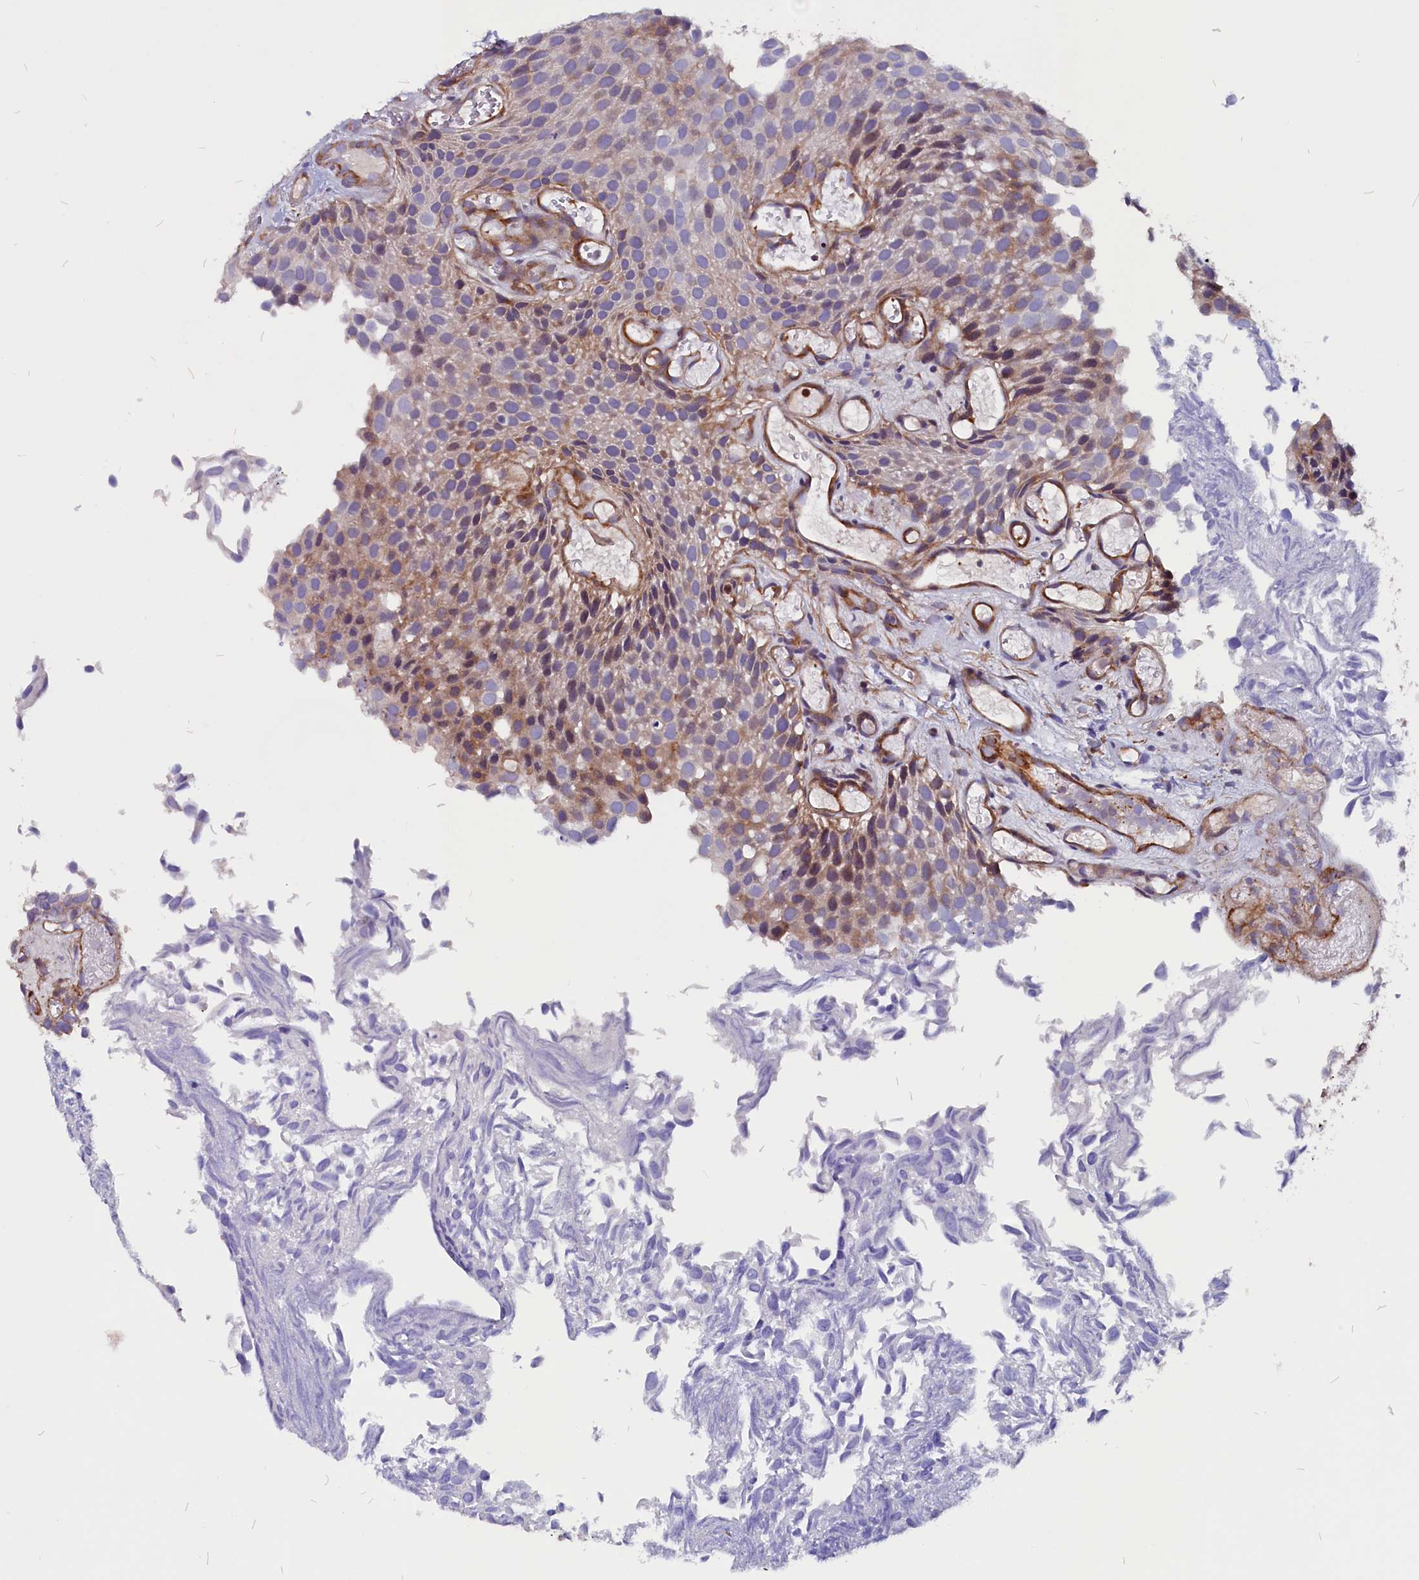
{"staining": {"intensity": "moderate", "quantity": "25%-75%", "location": "cytoplasmic/membranous"}, "tissue": "urothelial cancer", "cell_type": "Tumor cells", "image_type": "cancer", "snomed": [{"axis": "morphology", "description": "Urothelial carcinoma, Low grade"}, {"axis": "topography", "description": "Urinary bladder"}], "caption": "Immunohistochemistry (IHC) image of neoplastic tissue: human low-grade urothelial carcinoma stained using immunohistochemistry shows medium levels of moderate protein expression localized specifically in the cytoplasmic/membranous of tumor cells, appearing as a cytoplasmic/membranous brown color.", "gene": "ZNF749", "patient": {"sex": "male", "age": 89}}